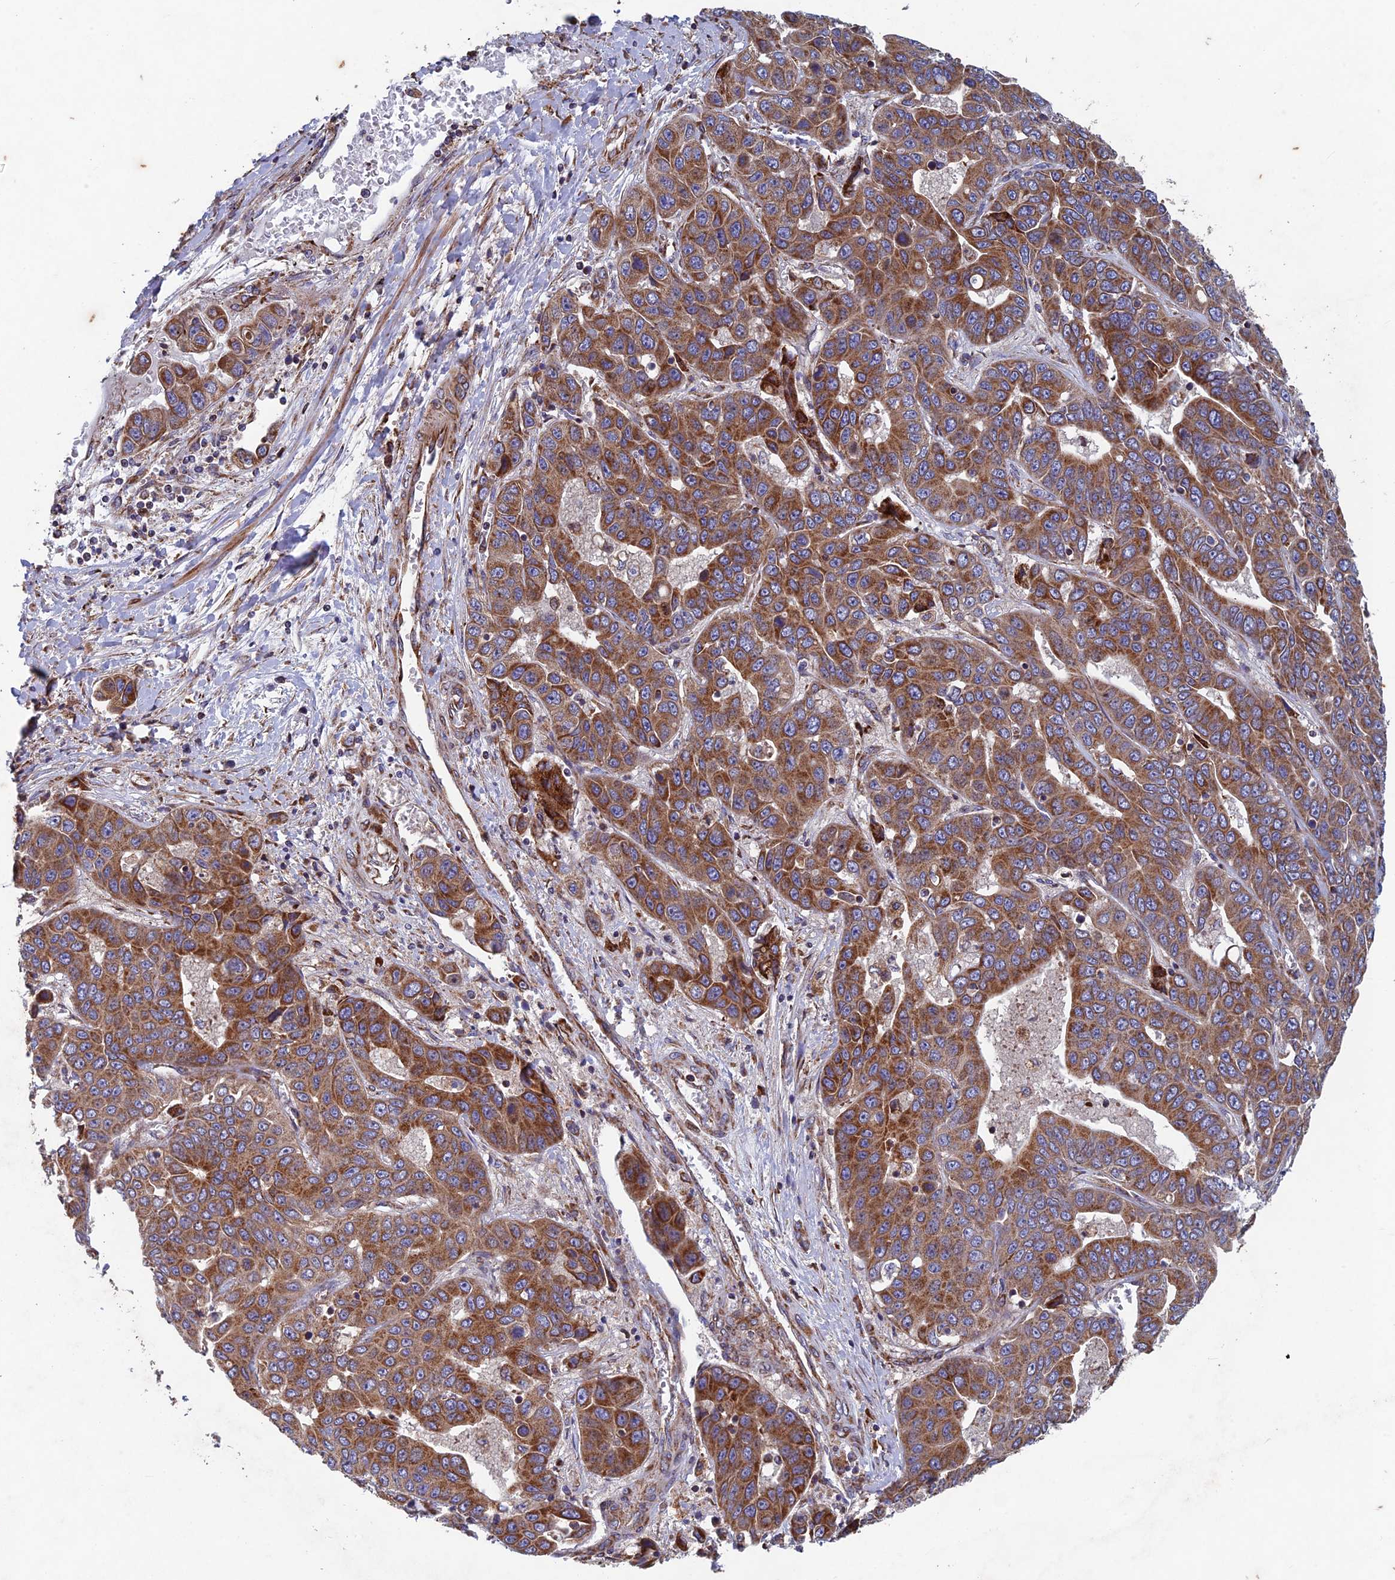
{"staining": {"intensity": "moderate", "quantity": ">75%", "location": "cytoplasmic/membranous"}, "tissue": "liver cancer", "cell_type": "Tumor cells", "image_type": "cancer", "snomed": [{"axis": "morphology", "description": "Cholangiocarcinoma"}, {"axis": "topography", "description": "Liver"}], "caption": "Liver cancer (cholangiocarcinoma) stained with IHC shows moderate cytoplasmic/membranous staining in approximately >75% of tumor cells. (brown staining indicates protein expression, while blue staining denotes nuclei).", "gene": "AP4S1", "patient": {"sex": "female", "age": 52}}